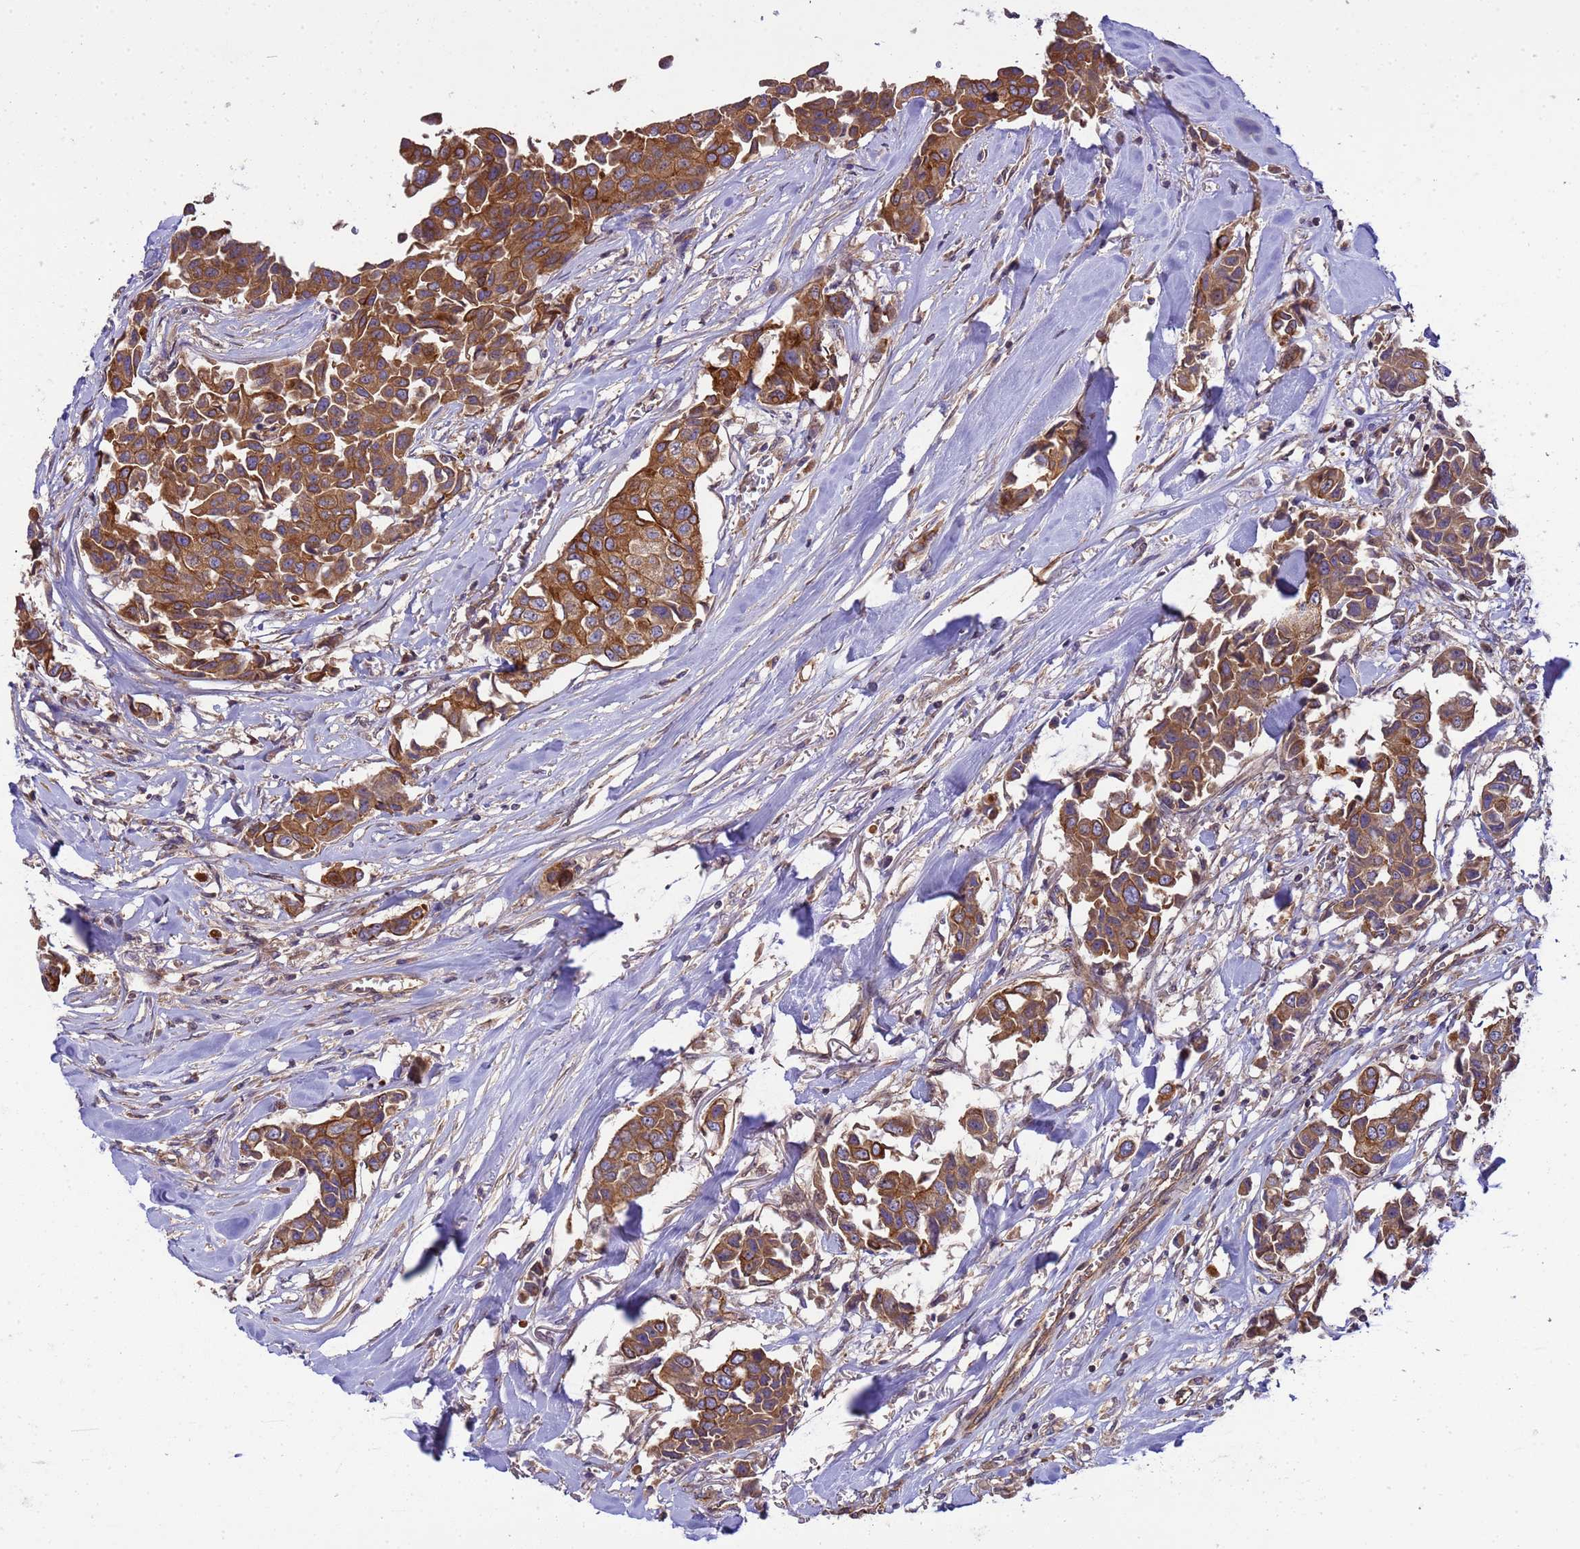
{"staining": {"intensity": "strong", "quantity": ">75%", "location": "cytoplasmic/membranous"}, "tissue": "breast cancer", "cell_type": "Tumor cells", "image_type": "cancer", "snomed": [{"axis": "morphology", "description": "Duct carcinoma"}, {"axis": "topography", "description": "Breast"}], "caption": "A brown stain labels strong cytoplasmic/membranous positivity of a protein in infiltrating ductal carcinoma (breast) tumor cells.", "gene": "SMCO3", "patient": {"sex": "female", "age": 80}}